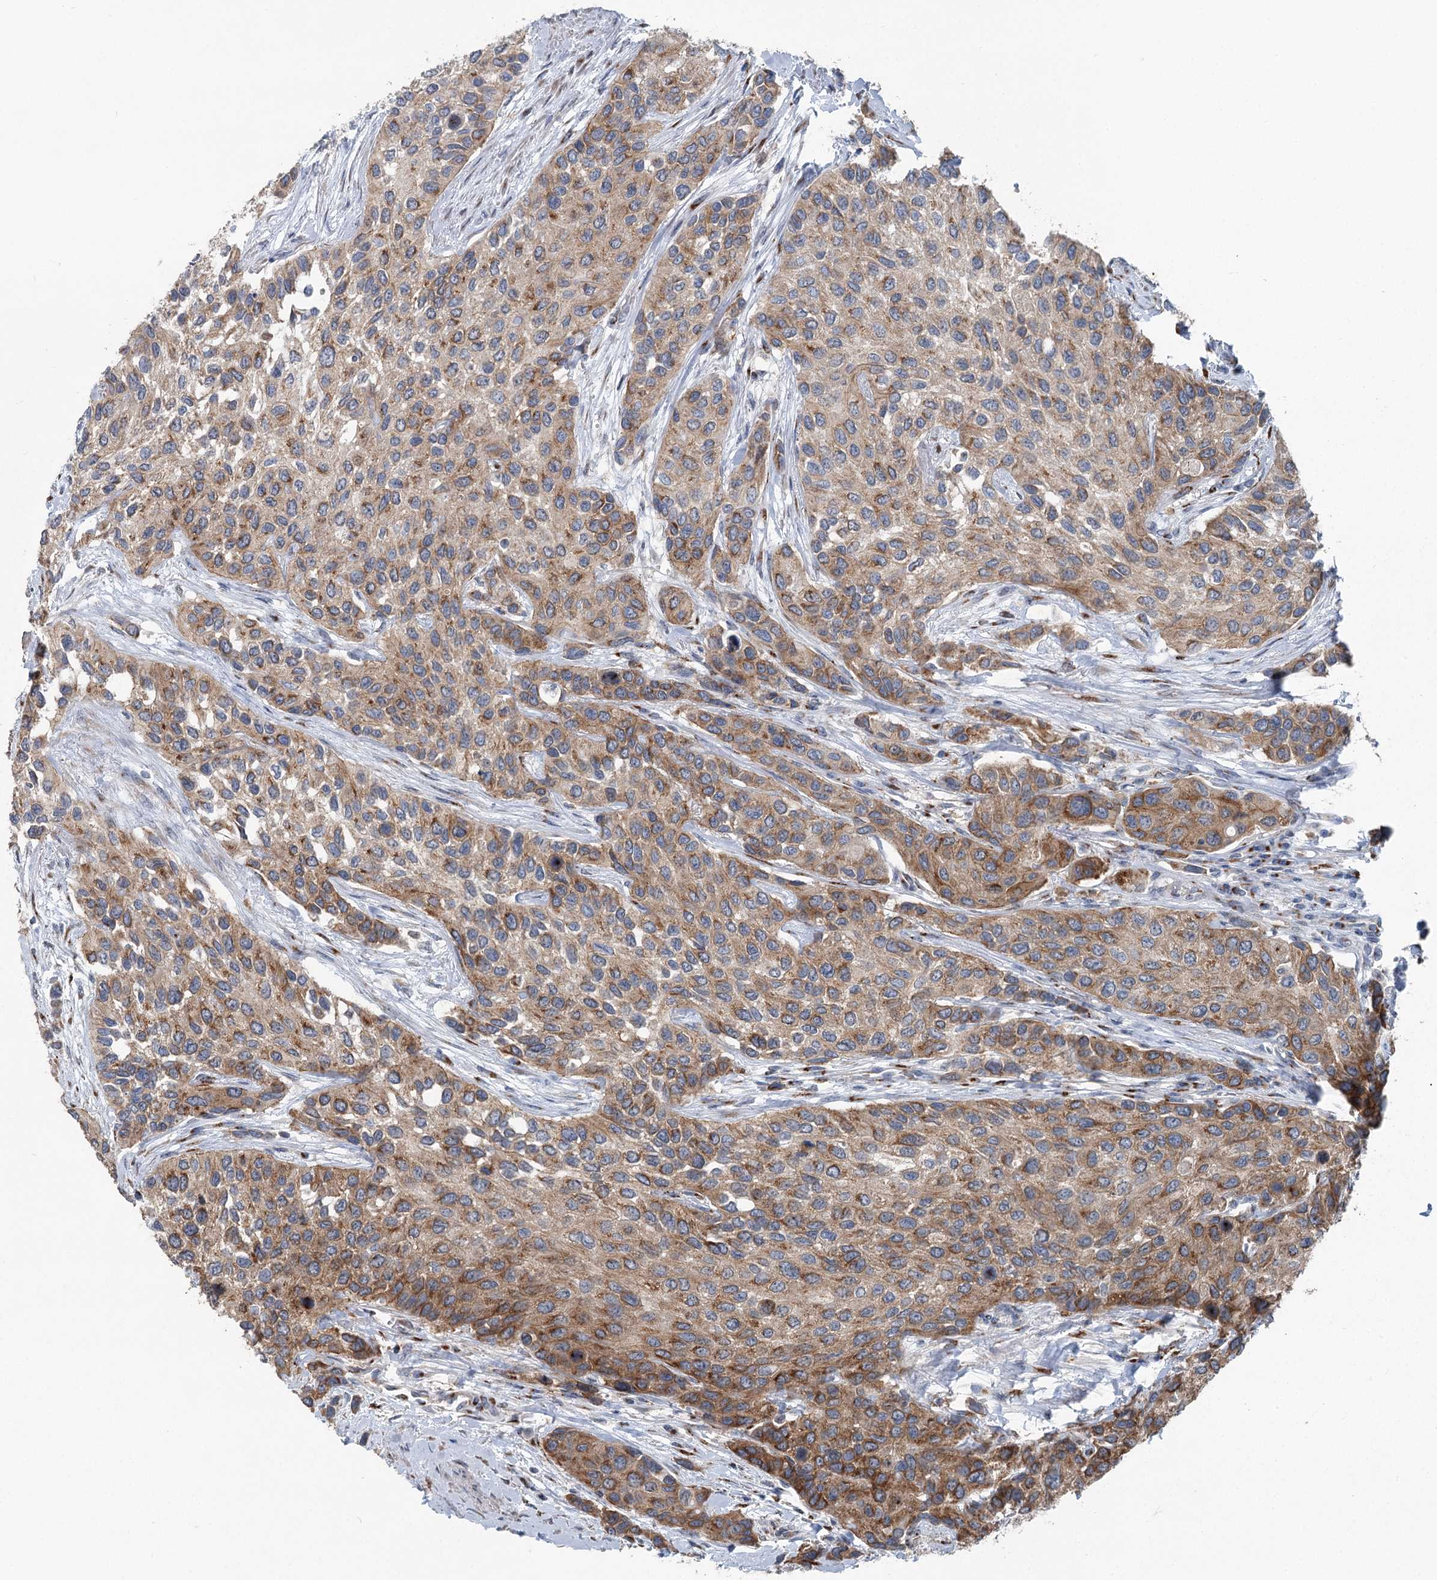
{"staining": {"intensity": "moderate", "quantity": ">75%", "location": "cytoplasmic/membranous"}, "tissue": "urothelial cancer", "cell_type": "Tumor cells", "image_type": "cancer", "snomed": [{"axis": "morphology", "description": "Normal tissue, NOS"}, {"axis": "morphology", "description": "Urothelial carcinoma, High grade"}, {"axis": "topography", "description": "Vascular tissue"}, {"axis": "topography", "description": "Urinary bladder"}], "caption": "A medium amount of moderate cytoplasmic/membranous positivity is present in approximately >75% of tumor cells in urothelial cancer tissue.", "gene": "ITIH5", "patient": {"sex": "female", "age": 56}}